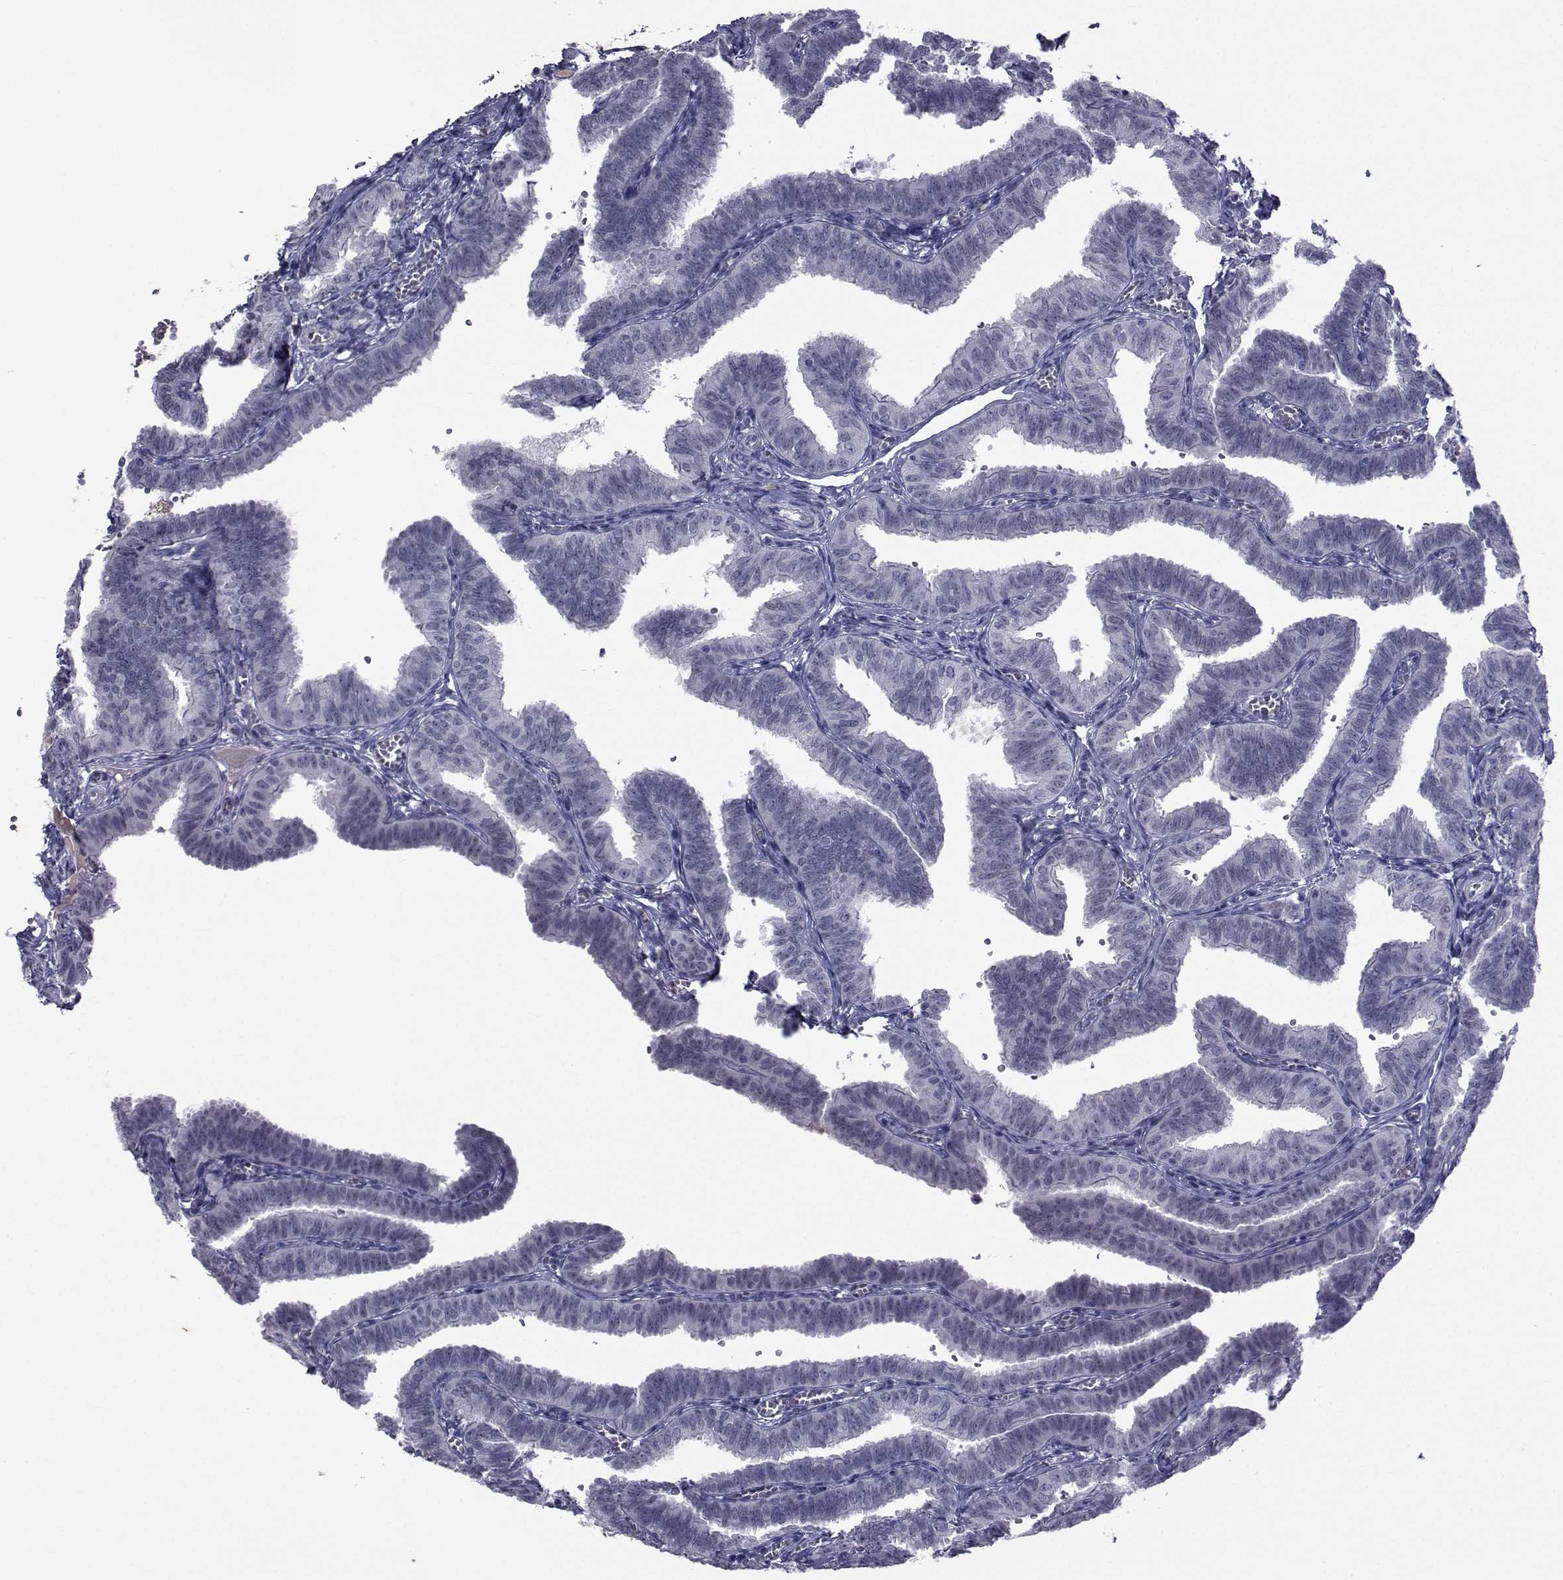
{"staining": {"intensity": "negative", "quantity": "none", "location": "none"}, "tissue": "fallopian tube", "cell_type": "Glandular cells", "image_type": "normal", "snomed": [{"axis": "morphology", "description": "Normal tissue, NOS"}, {"axis": "topography", "description": "Fallopian tube"}], "caption": "Immunohistochemistry of normal fallopian tube demonstrates no positivity in glandular cells.", "gene": "PAX2", "patient": {"sex": "female", "age": 25}}